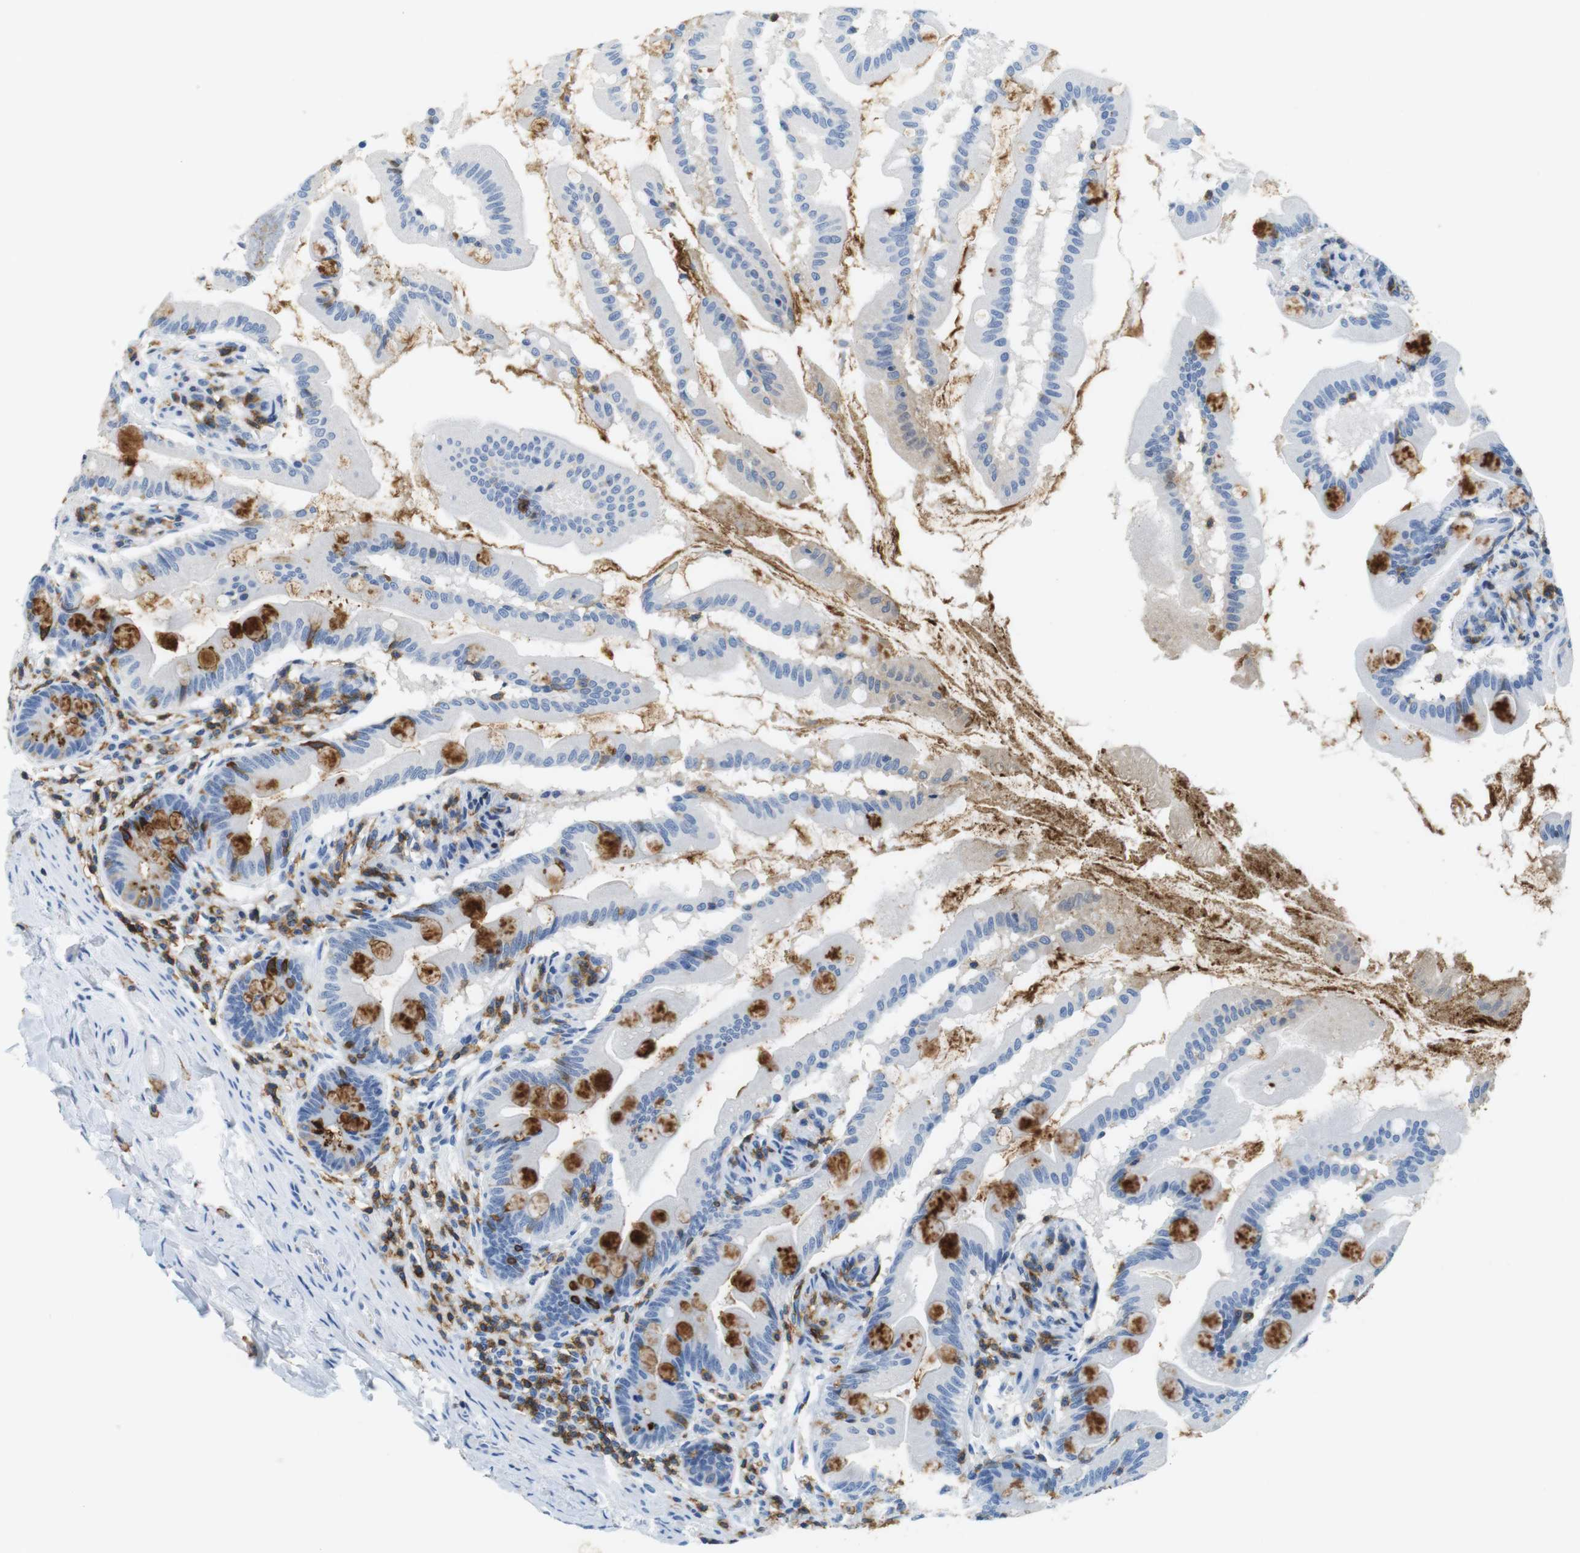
{"staining": {"intensity": "strong", "quantity": "<25%", "location": "cytoplasmic/membranous"}, "tissue": "small intestine", "cell_type": "Glandular cells", "image_type": "normal", "snomed": [{"axis": "morphology", "description": "Normal tissue, NOS"}, {"axis": "topography", "description": "Small intestine"}], "caption": "The image displays immunohistochemical staining of normal small intestine. There is strong cytoplasmic/membranous staining is identified in approximately <25% of glandular cells.", "gene": "LAT", "patient": {"sex": "female", "age": 56}}